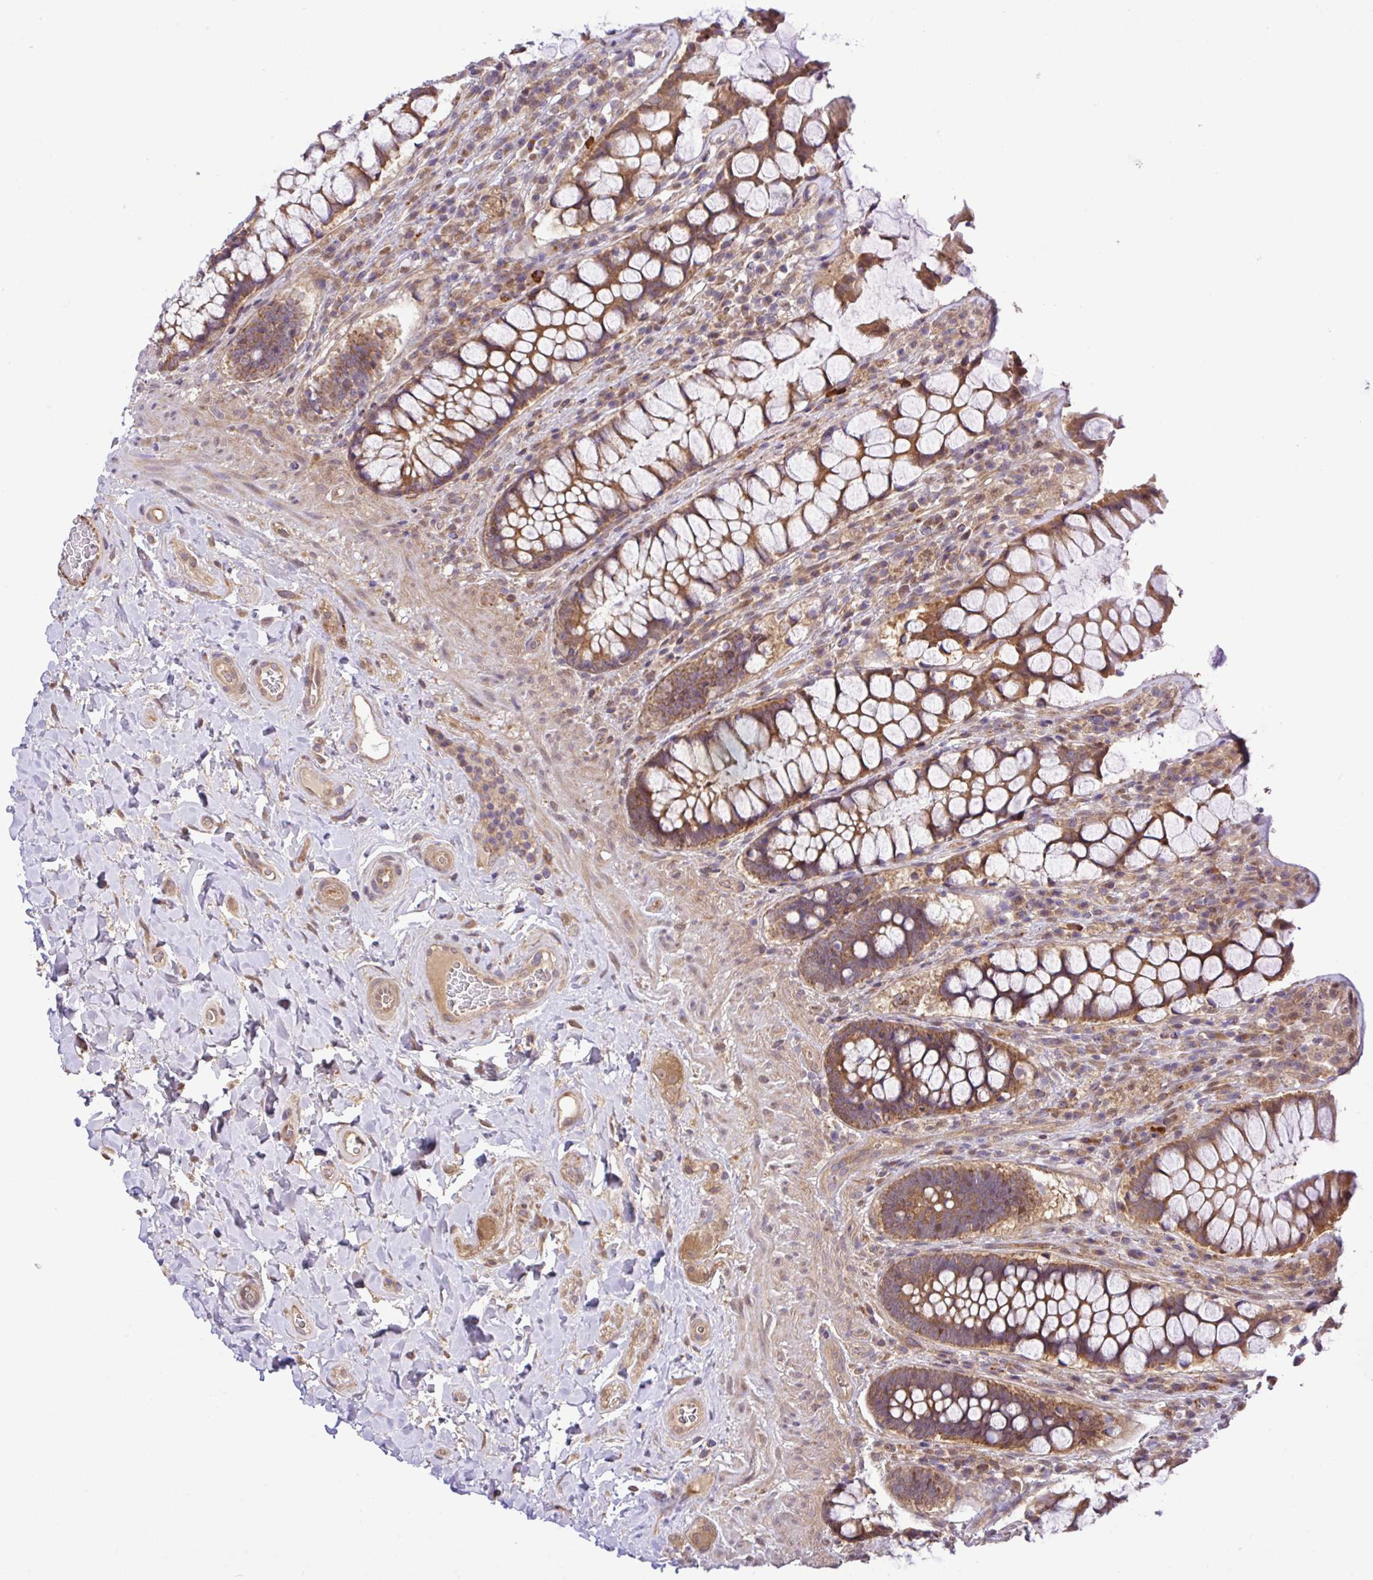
{"staining": {"intensity": "moderate", "quantity": ">75%", "location": "cytoplasmic/membranous"}, "tissue": "rectum", "cell_type": "Glandular cells", "image_type": "normal", "snomed": [{"axis": "morphology", "description": "Normal tissue, NOS"}, {"axis": "topography", "description": "Rectum"}], "caption": "Human rectum stained with a brown dye displays moderate cytoplasmic/membranous positive expression in approximately >75% of glandular cells.", "gene": "UBE4A", "patient": {"sex": "female", "age": 58}}